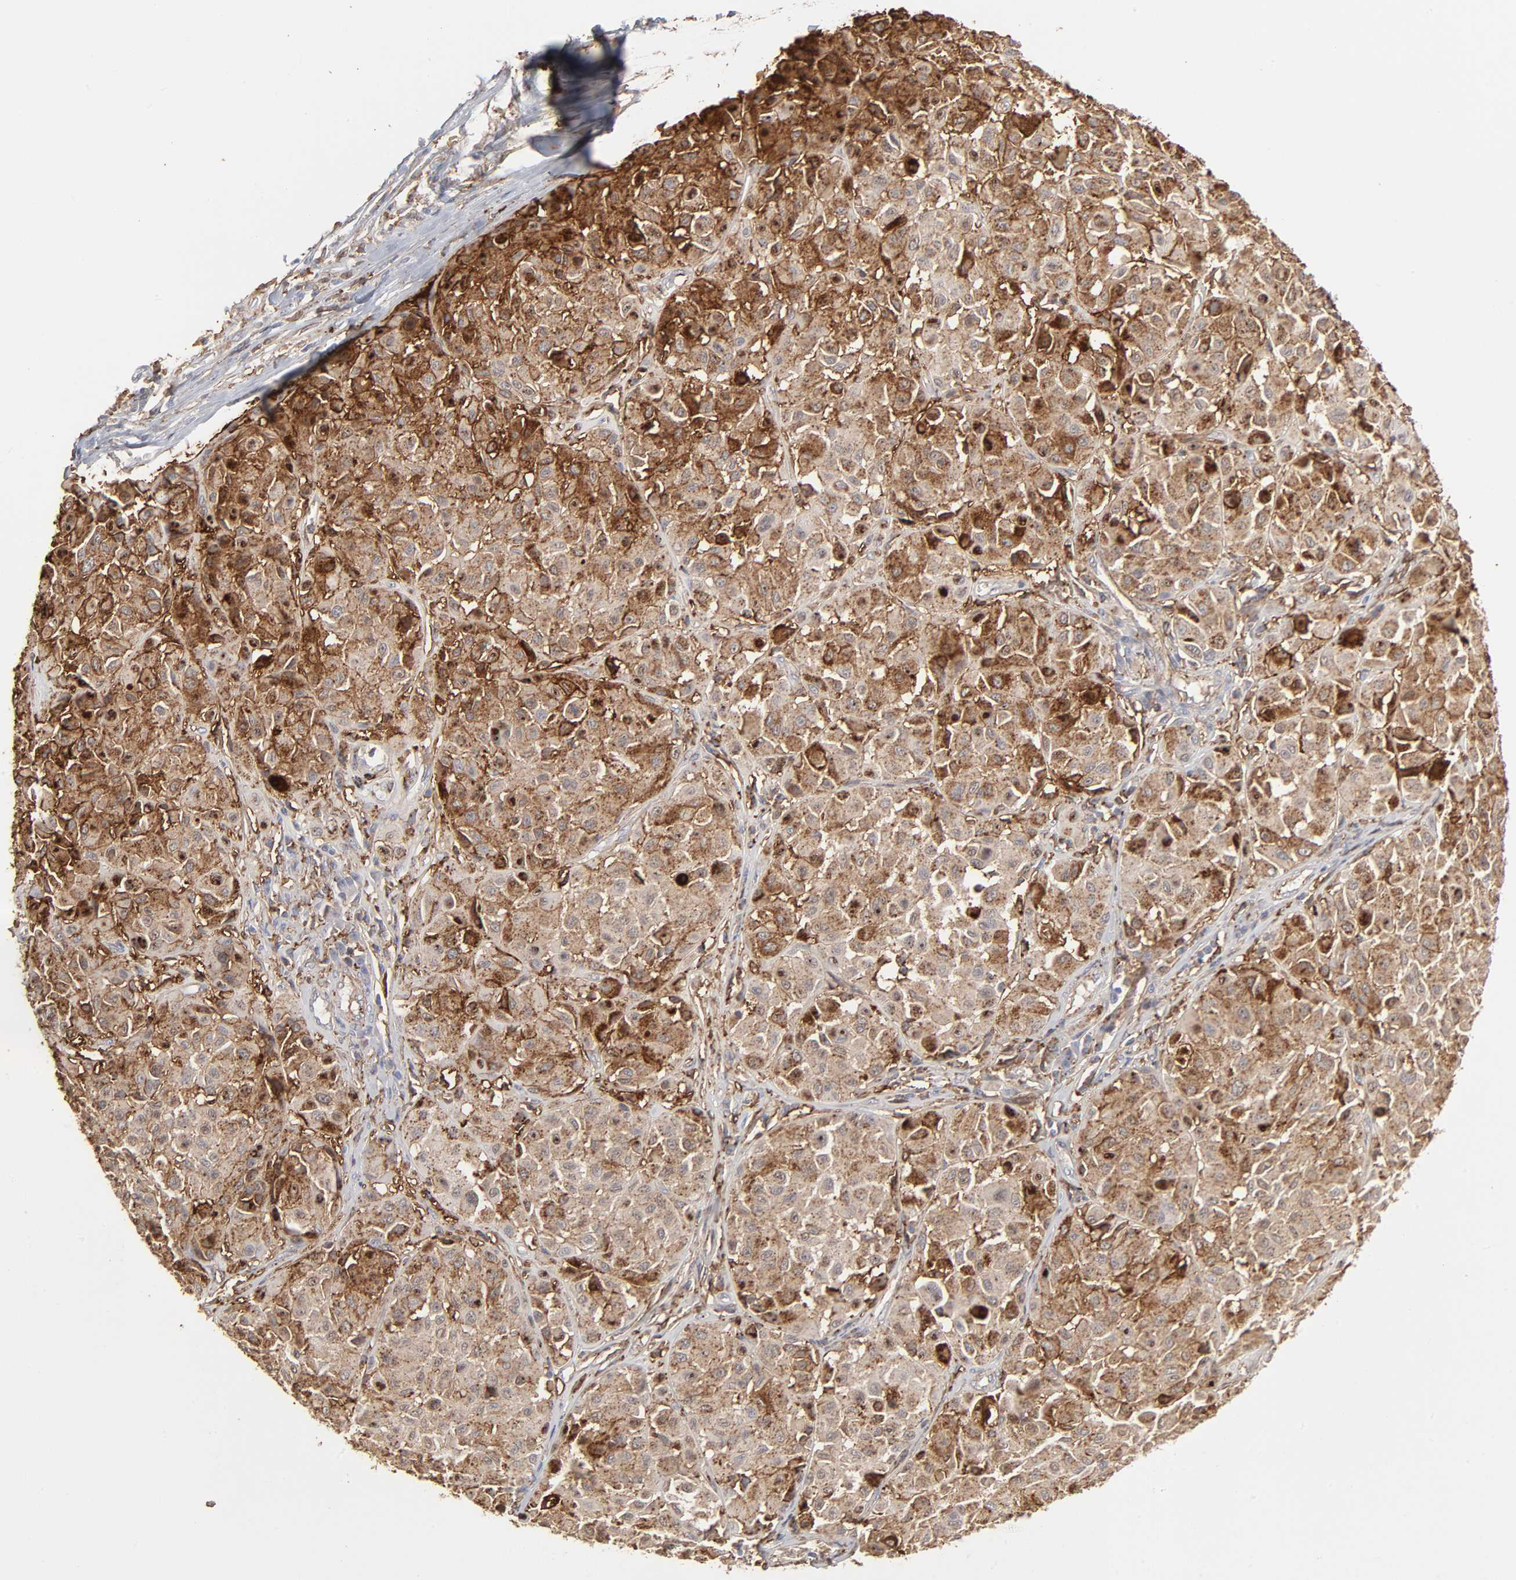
{"staining": {"intensity": "moderate", "quantity": ">75%", "location": "cytoplasmic/membranous"}, "tissue": "melanoma", "cell_type": "Tumor cells", "image_type": "cancer", "snomed": [{"axis": "morphology", "description": "Malignant melanoma, Metastatic site"}, {"axis": "topography", "description": "Soft tissue"}], "caption": "This is an image of immunohistochemistry (IHC) staining of malignant melanoma (metastatic site), which shows moderate positivity in the cytoplasmic/membranous of tumor cells.", "gene": "ANXA5", "patient": {"sex": "male", "age": 41}}